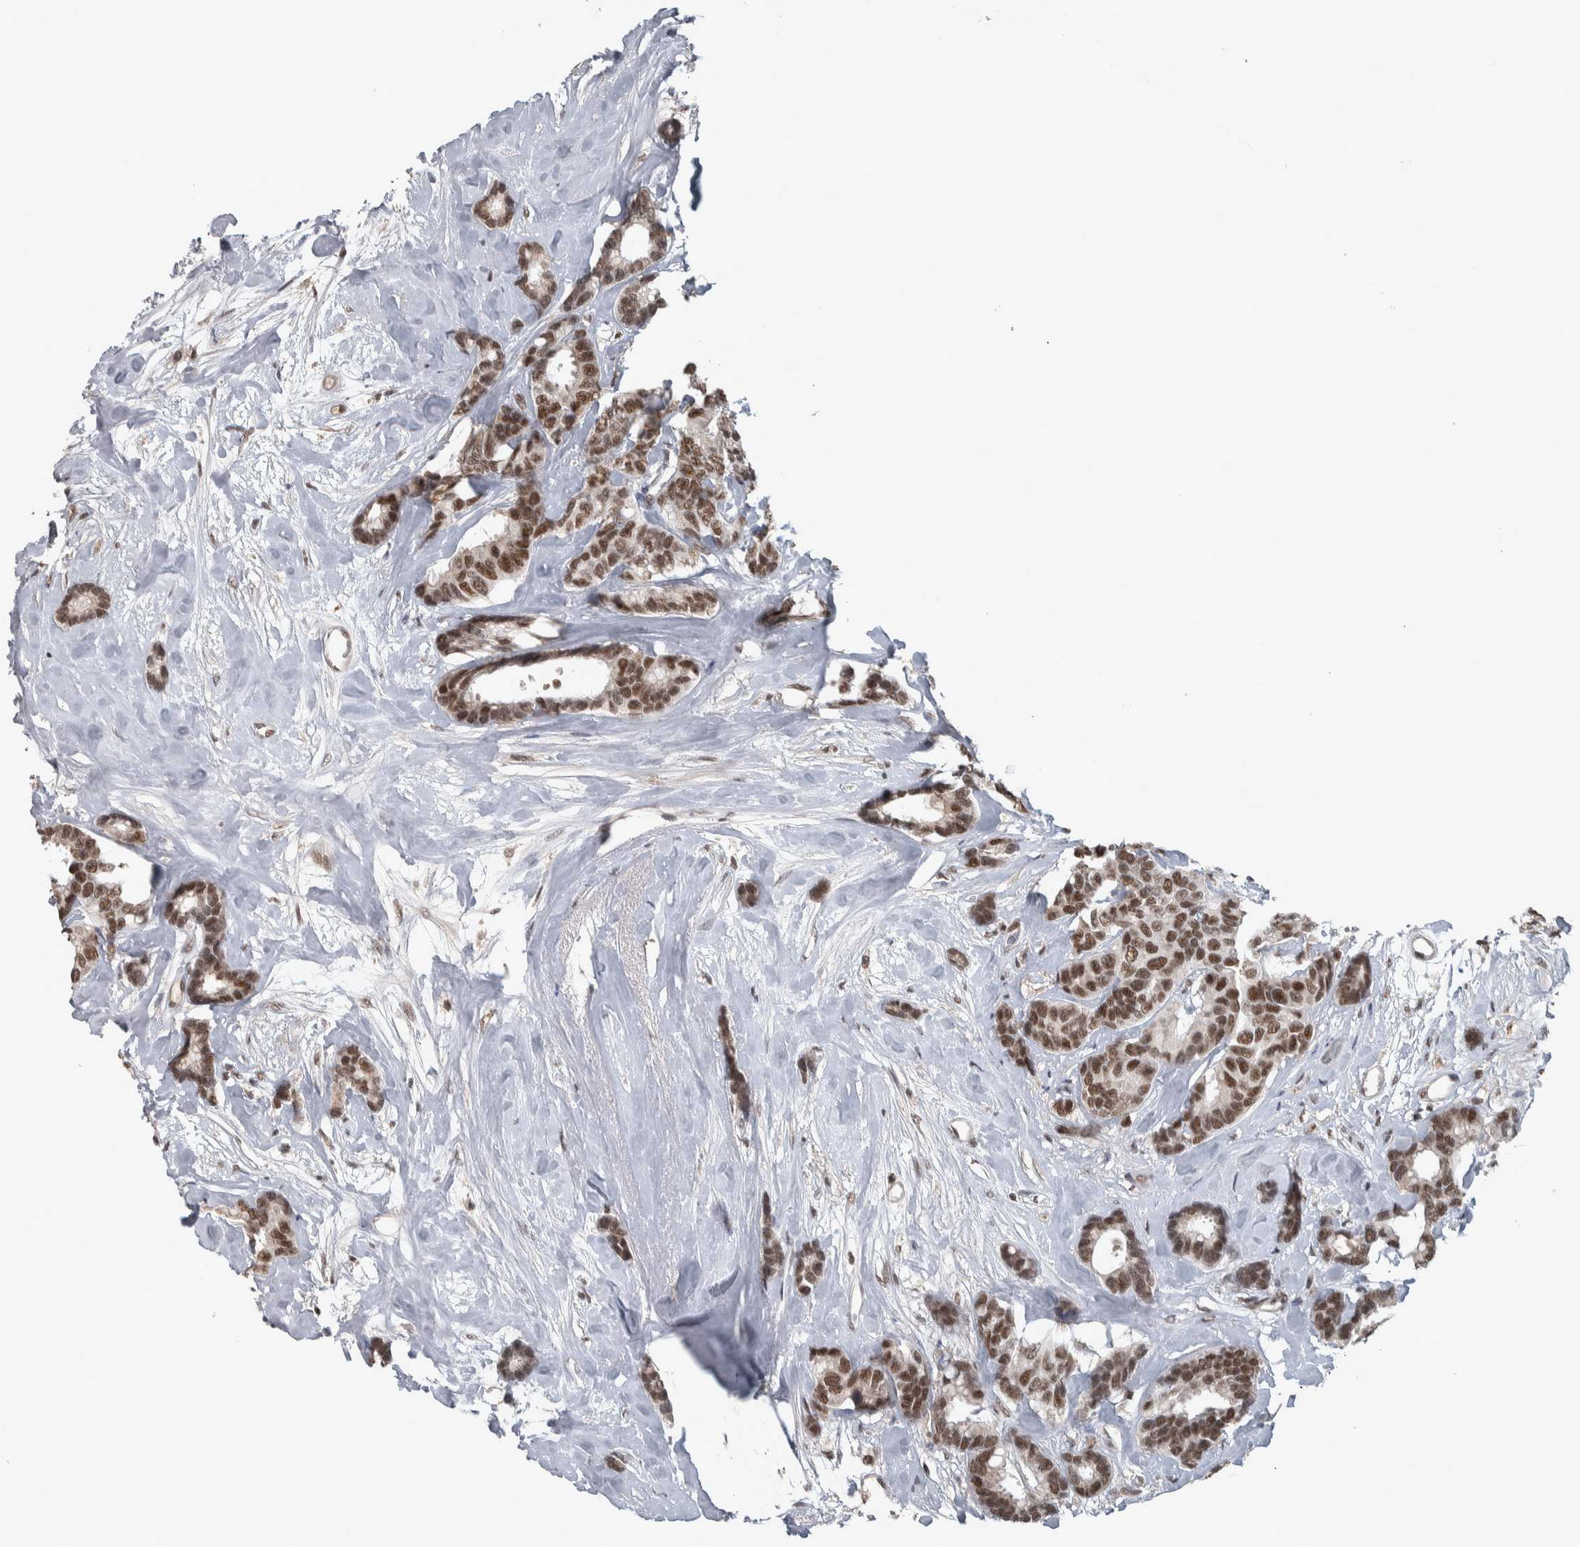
{"staining": {"intensity": "moderate", "quantity": ">75%", "location": "nuclear"}, "tissue": "breast cancer", "cell_type": "Tumor cells", "image_type": "cancer", "snomed": [{"axis": "morphology", "description": "Duct carcinoma"}, {"axis": "topography", "description": "Breast"}], "caption": "The micrograph shows a brown stain indicating the presence of a protein in the nuclear of tumor cells in breast infiltrating ductal carcinoma. The staining was performed using DAB (3,3'-diaminobenzidine), with brown indicating positive protein expression. Nuclei are stained blue with hematoxylin.", "gene": "DDX42", "patient": {"sex": "female", "age": 87}}